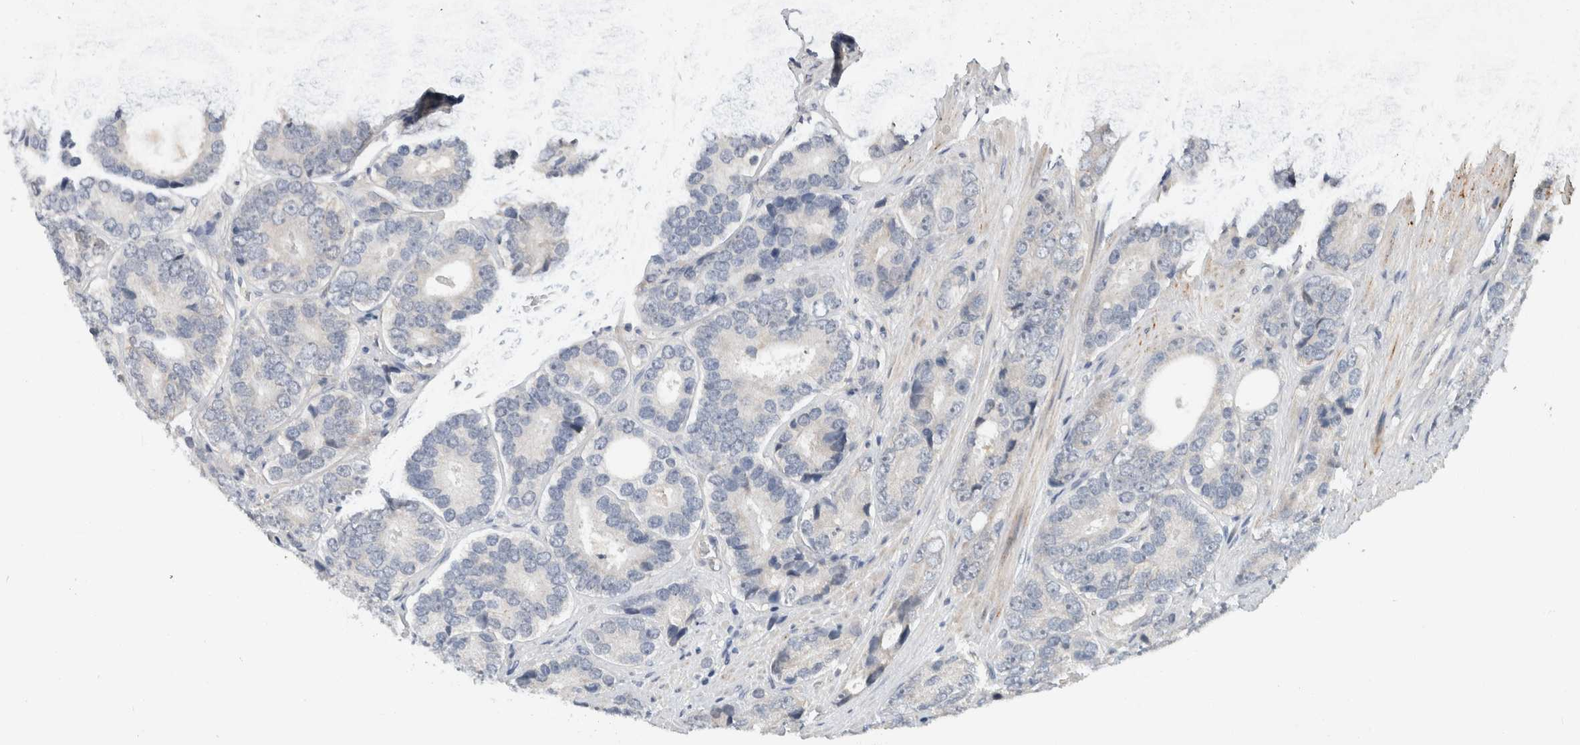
{"staining": {"intensity": "negative", "quantity": "none", "location": "none"}, "tissue": "prostate cancer", "cell_type": "Tumor cells", "image_type": "cancer", "snomed": [{"axis": "morphology", "description": "Adenocarcinoma, High grade"}, {"axis": "topography", "description": "Prostate"}], "caption": "This is an immunohistochemistry micrograph of human prostate adenocarcinoma (high-grade). There is no expression in tumor cells.", "gene": "HCN3", "patient": {"sex": "male", "age": 56}}